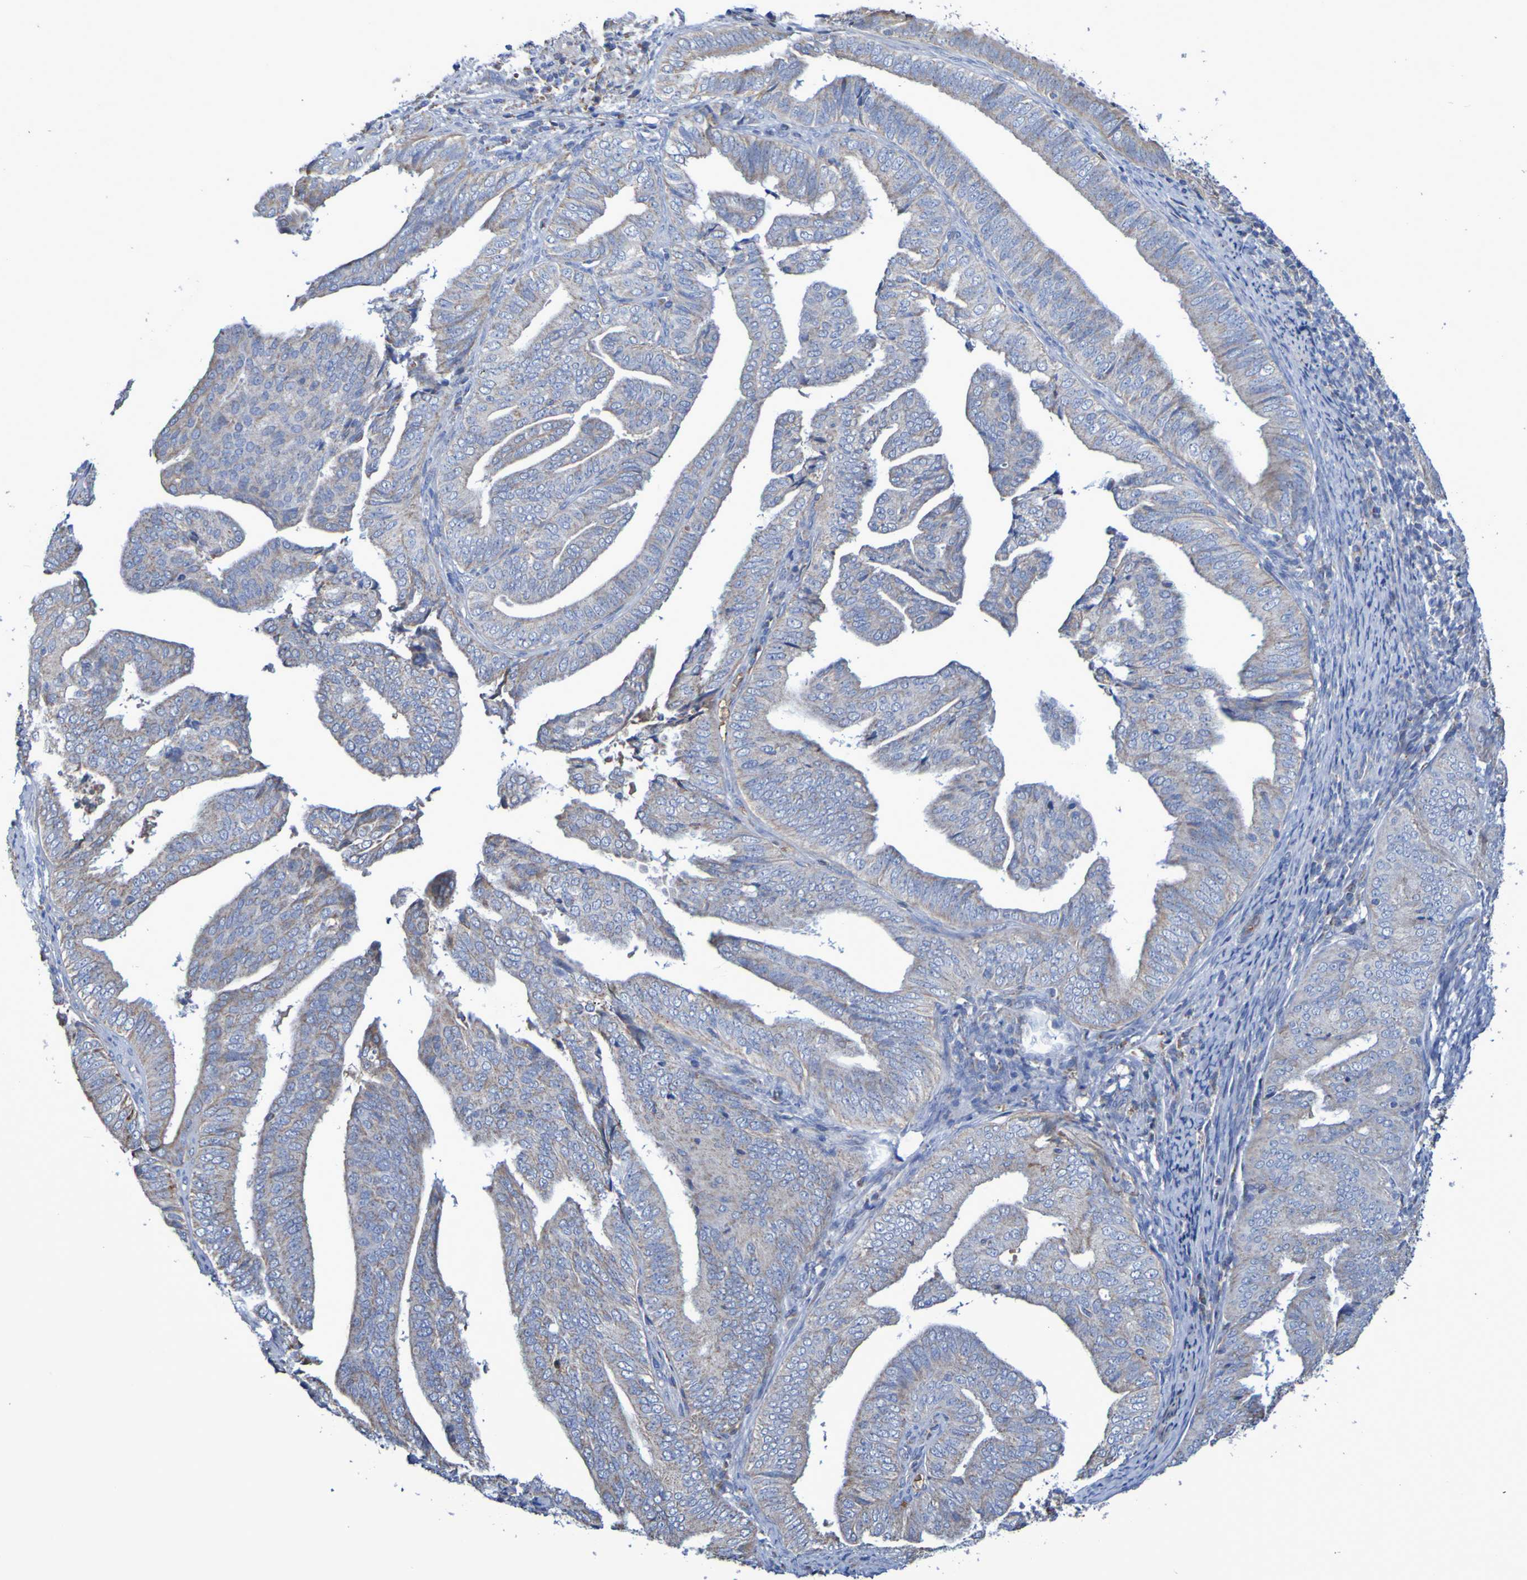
{"staining": {"intensity": "weak", "quantity": ">75%", "location": "cytoplasmic/membranous"}, "tissue": "endometrial cancer", "cell_type": "Tumor cells", "image_type": "cancer", "snomed": [{"axis": "morphology", "description": "Adenocarcinoma, NOS"}, {"axis": "topography", "description": "Endometrium"}], "caption": "Endometrial cancer (adenocarcinoma) tissue displays weak cytoplasmic/membranous expression in approximately >75% of tumor cells The staining was performed using DAB (3,3'-diaminobenzidine) to visualize the protein expression in brown, while the nuclei were stained in blue with hematoxylin (Magnification: 20x).", "gene": "CNTN2", "patient": {"sex": "female", "age": 58}}